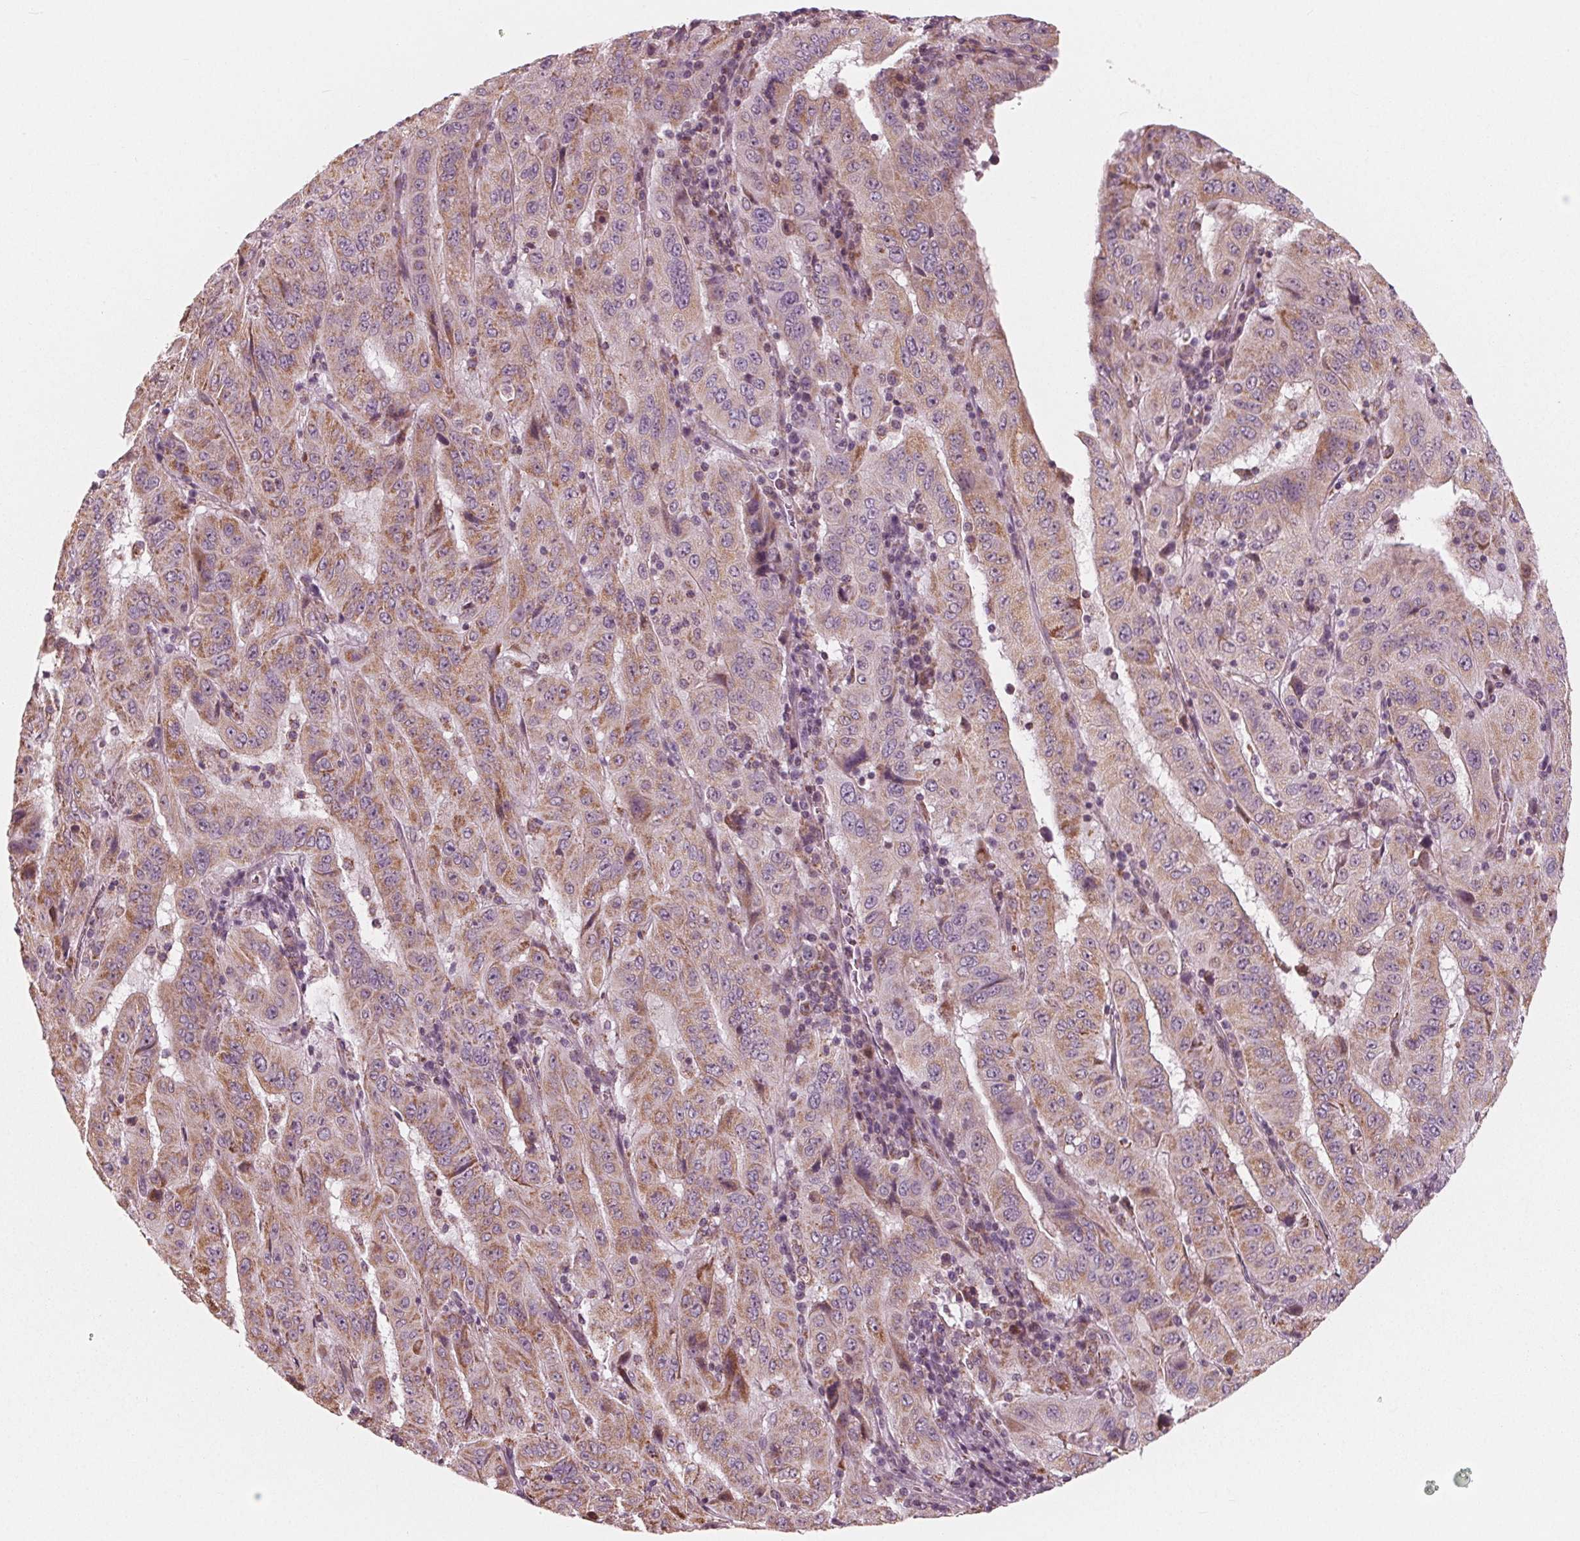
{"staining": {"intensity": "moderate", "quantity": "25%-75%", "location": "cytoplasmic/membranous"}, "tissue": "pancreatic cancer", "cell_type": "Tumor cells", "image_type": "cancer", "snomed": [{"axis": "morphology", "description": "Adenocarcinoma, NOS"}, {"axis": "topography", "description": "Pancreas"}], "caption": "This is a photomicrograph of immunohistochemistry (IHC) staining of adenocarcinoma (pancreatic), which shows moderate staining in the cytoplasmic/membranous of tumor cells.", "gene": "DCAF4L2", "patient": {"sex": "male", "age": 63}}